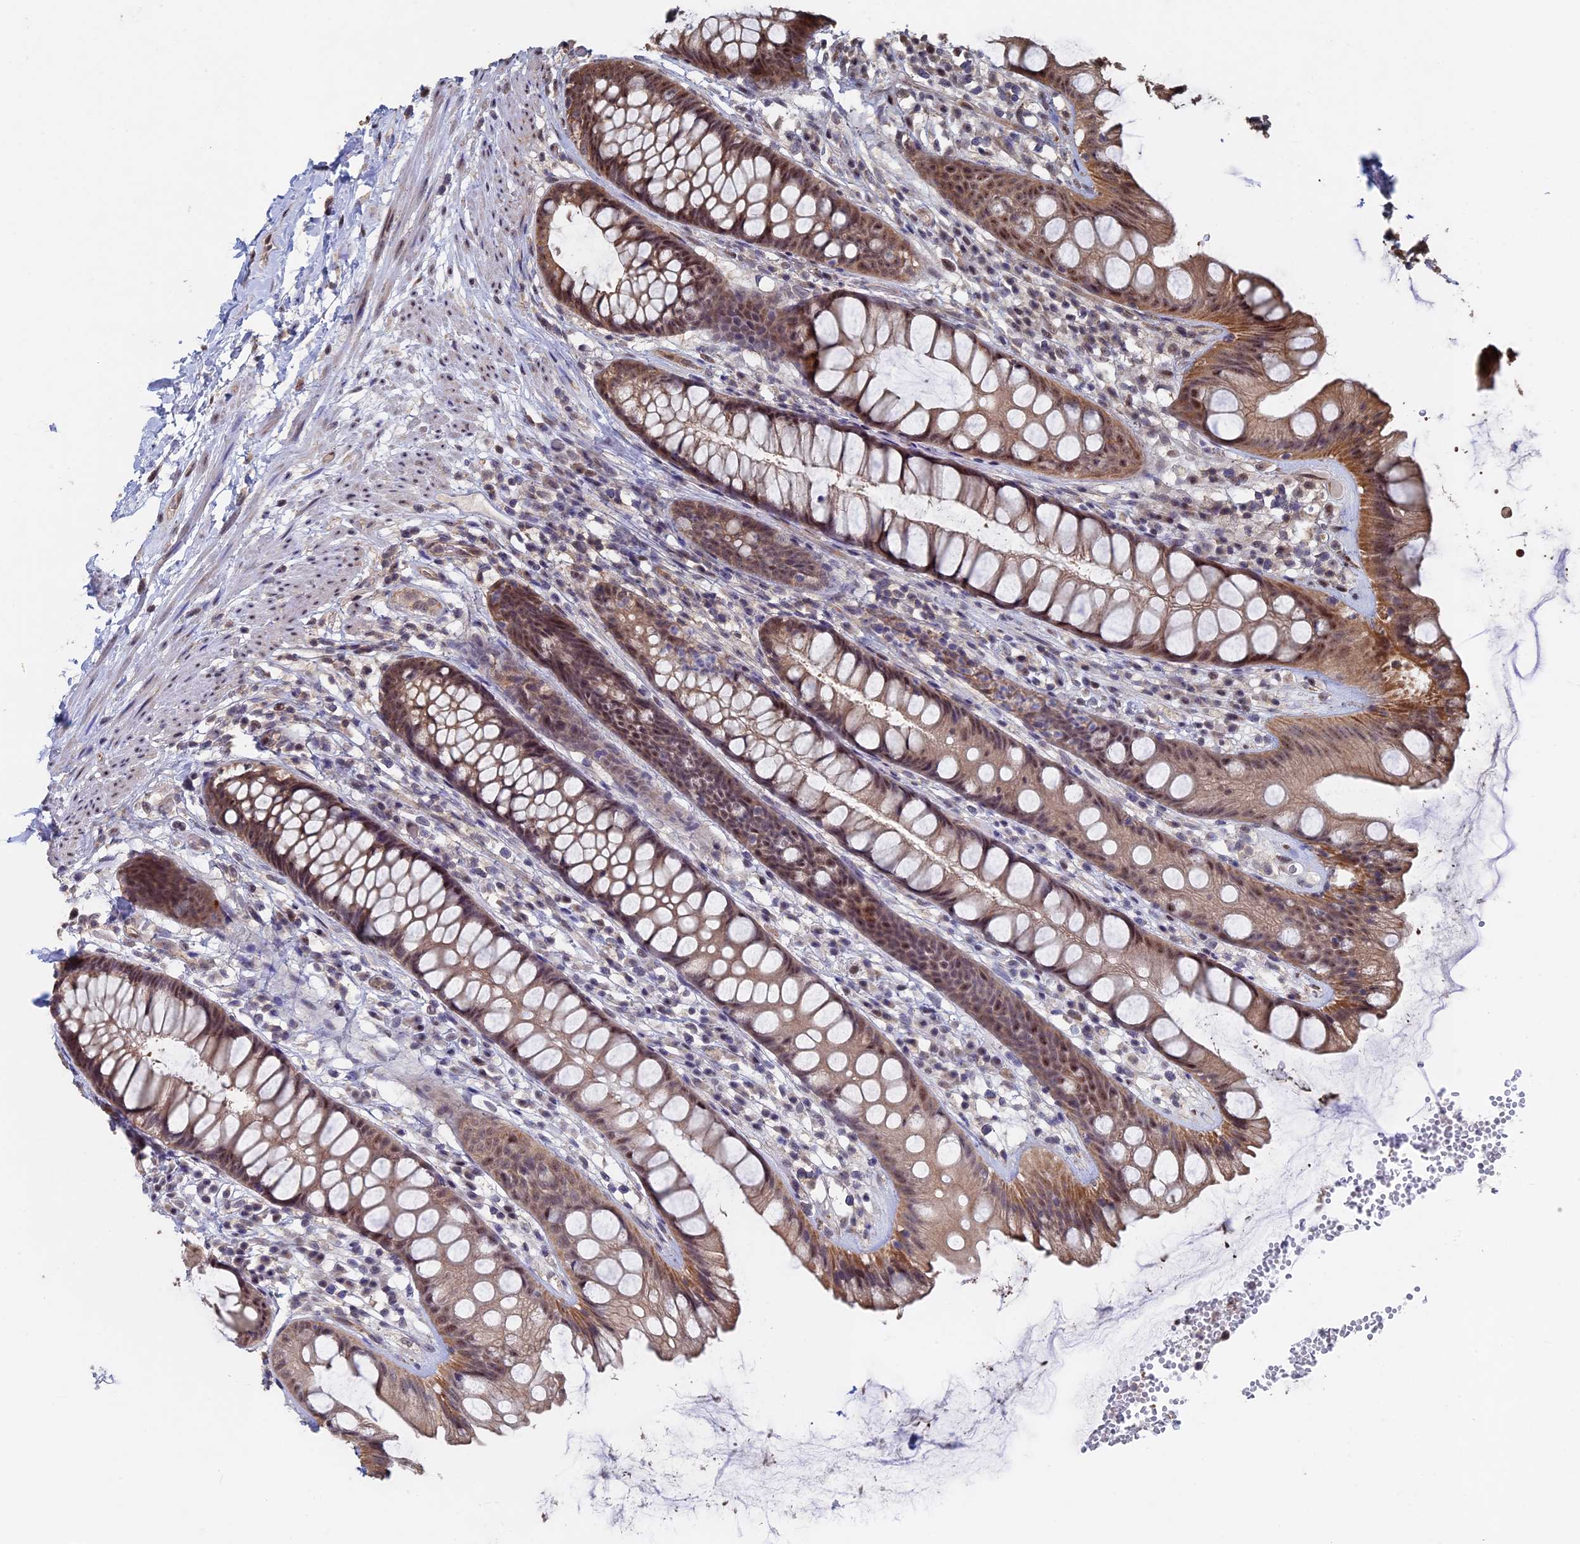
{"staining": {"intensity": "moderate", "quantity": ">75%", "location": "cytoplasmic/membranous,nuclear"}, "tissue": "rectum", "cell_type": "Glandular cells", "image_type": "normal", "snomed": [{"axis": "morphology", "description": "Normal tissue, NOS"}, {"axis": "topography", "description": "Rectum"}], "caption": "DAB (3,3'-diaminobenzidine) immunohistochemical staining of benign rectum reveals moderate cytoplasmic/membranous,nuclear protein expression in about >75% of glandular cells.", "gene": "KIAA1328", "patient": {"sex": "male", "age": 74}}